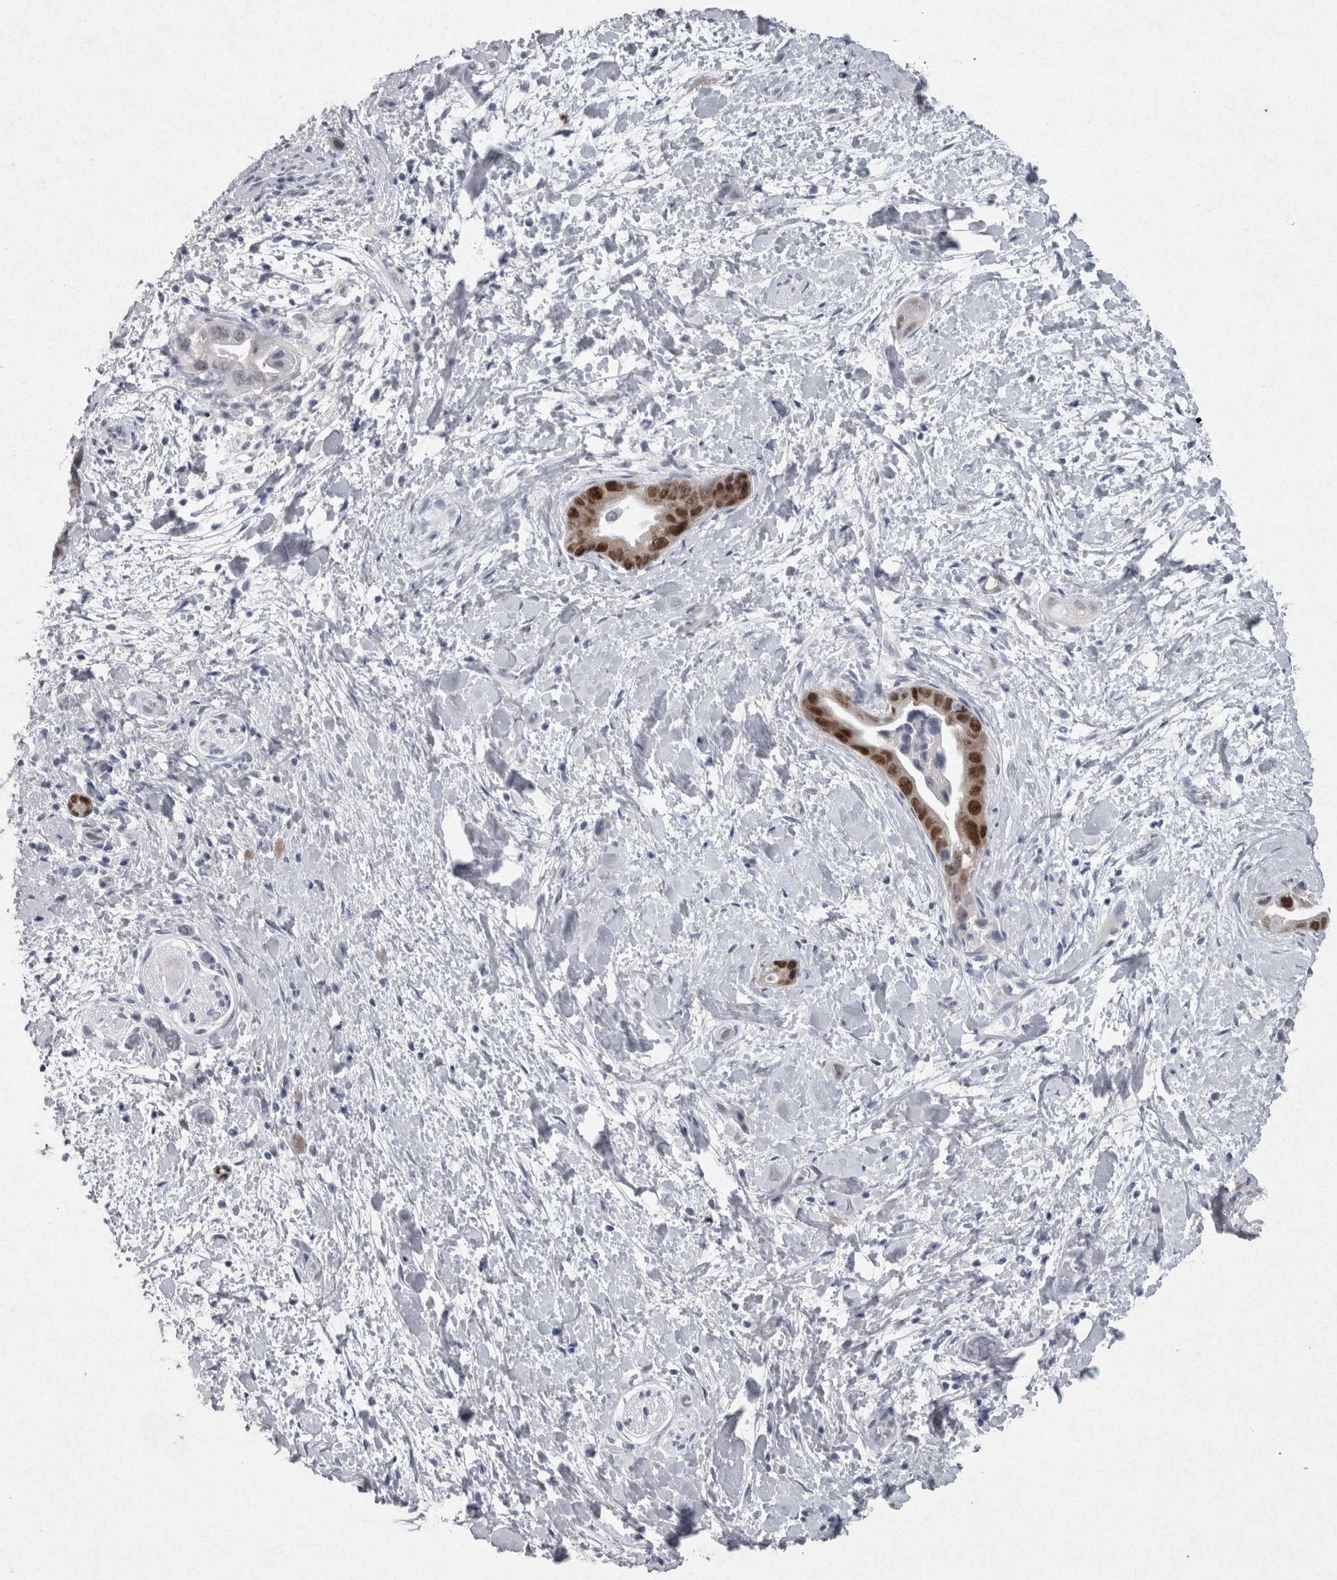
{"staining": {"intensity": "strong", "quantity": ">75%", "location": "nuclear"}, "tissue": "pancreatic cancer", "cell_type": "Tumor cells", "image_type": "cancer", "snomed": [{"axis": "morphology", "description": "Adenocarcinoma, NOS"}, {"axis": "topography", "description": "Pancreas"}], "caption": "Protein expression by immunohistochemistry exhibits strong nuclear positivity in about >75% of tumor cells in adenocarcinoma (pancreatic).", "gene": "PDX1", "patient": {"sex": "male", "age": 55}}